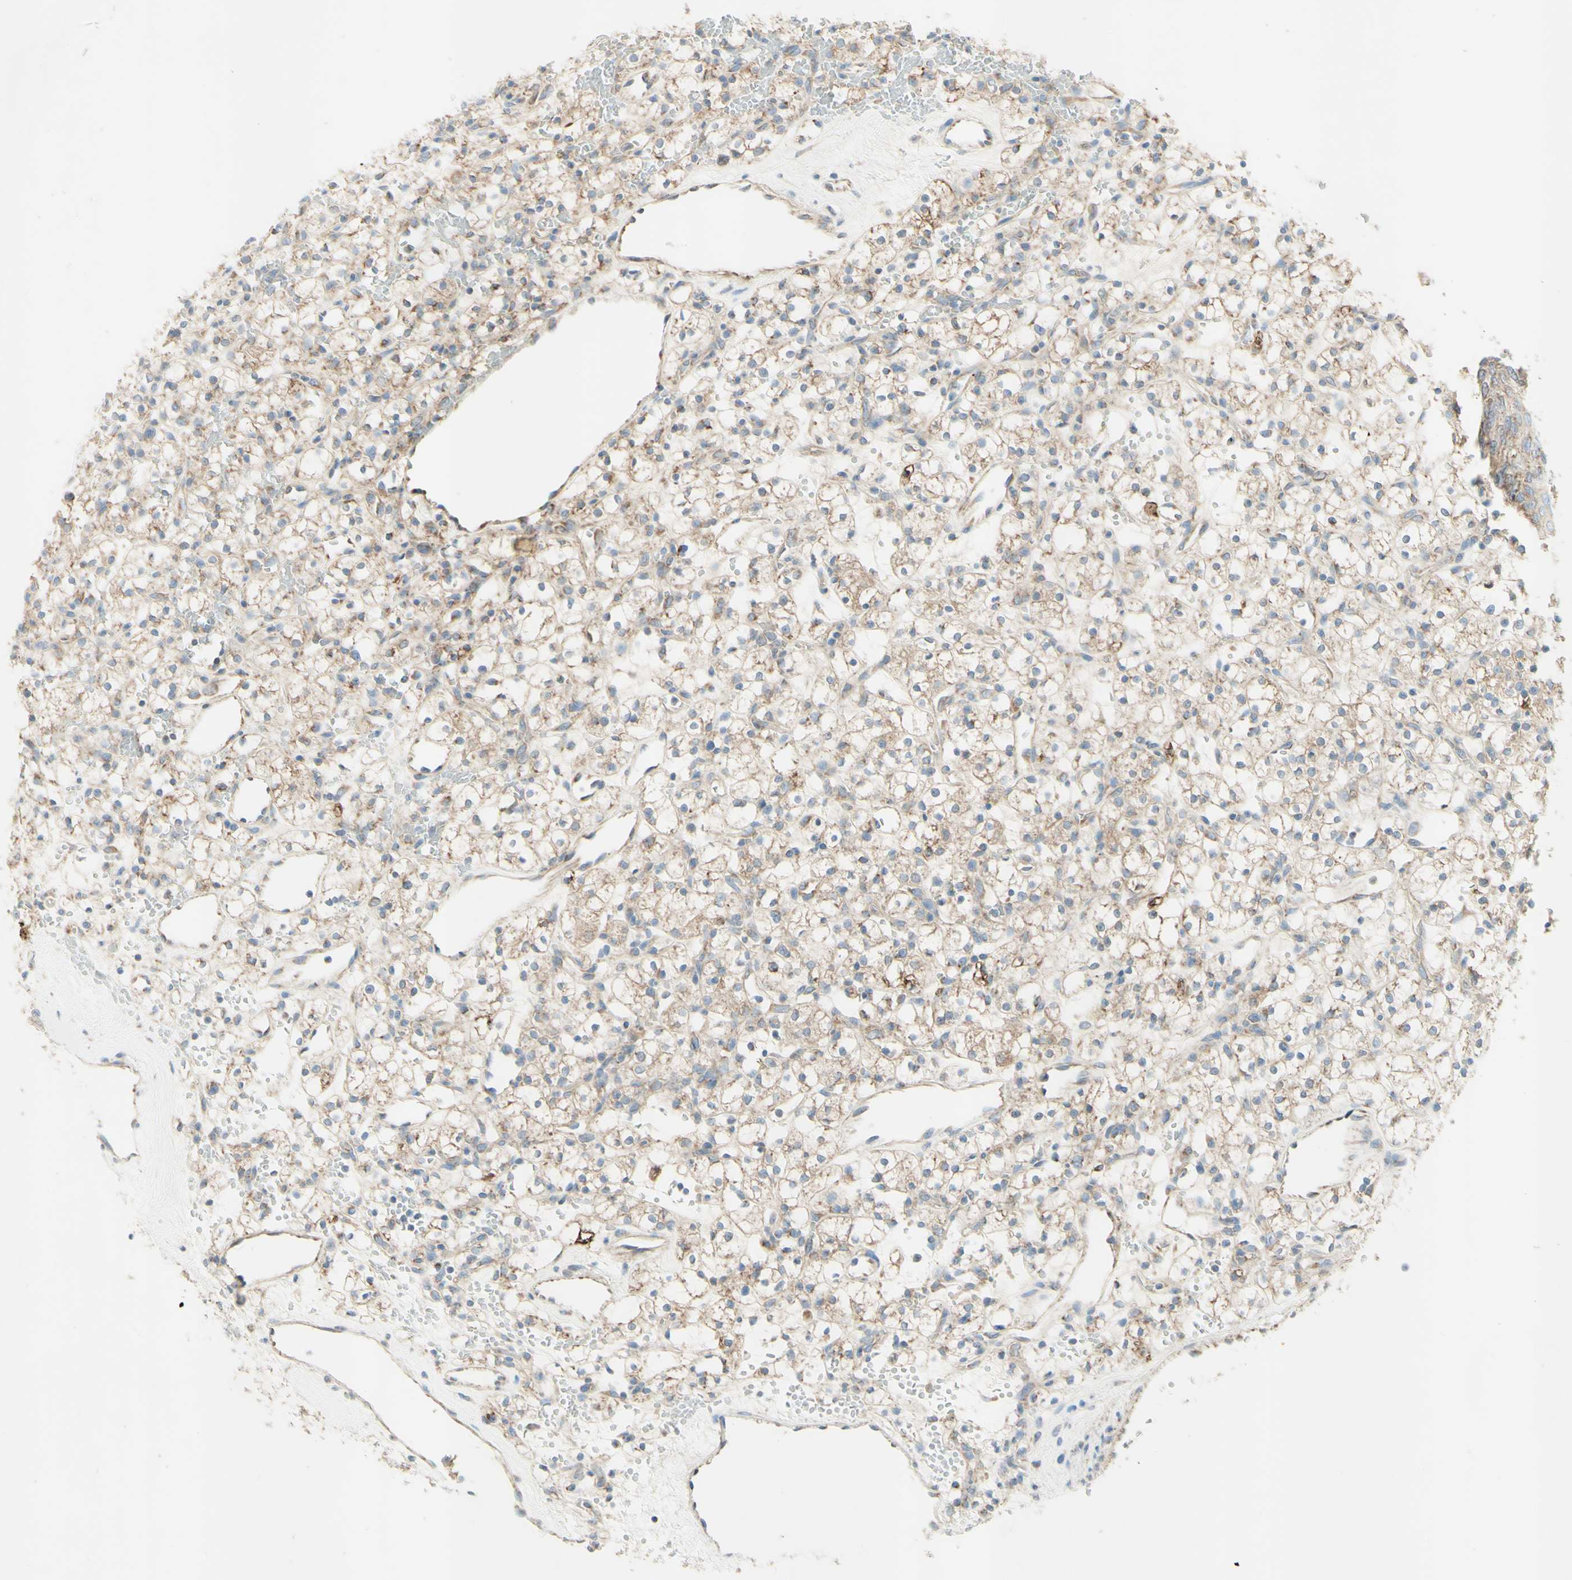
{"staining": {"intensity": "weak", "quantity": "25%-75%", "location": "cytoplasmic/membranous"}, "tissue": "renal cancer", "cell_type": "Tumor cells", "image_type": "cancer", "snomed": [{"axis": "morphology", "description": "Adenocarcinoma, NOS"}, {"axis": "topography", "description": "Kidney"}], "caption": "Brown immunohistochemical staining in human adenocarcinoma (renal) exhibits weak cytoplasmic/membranous expression in approximately 25%-75% of tumor cells.", "gene": "ARMC10", "patient": {"sex": "female", "age": 60}}